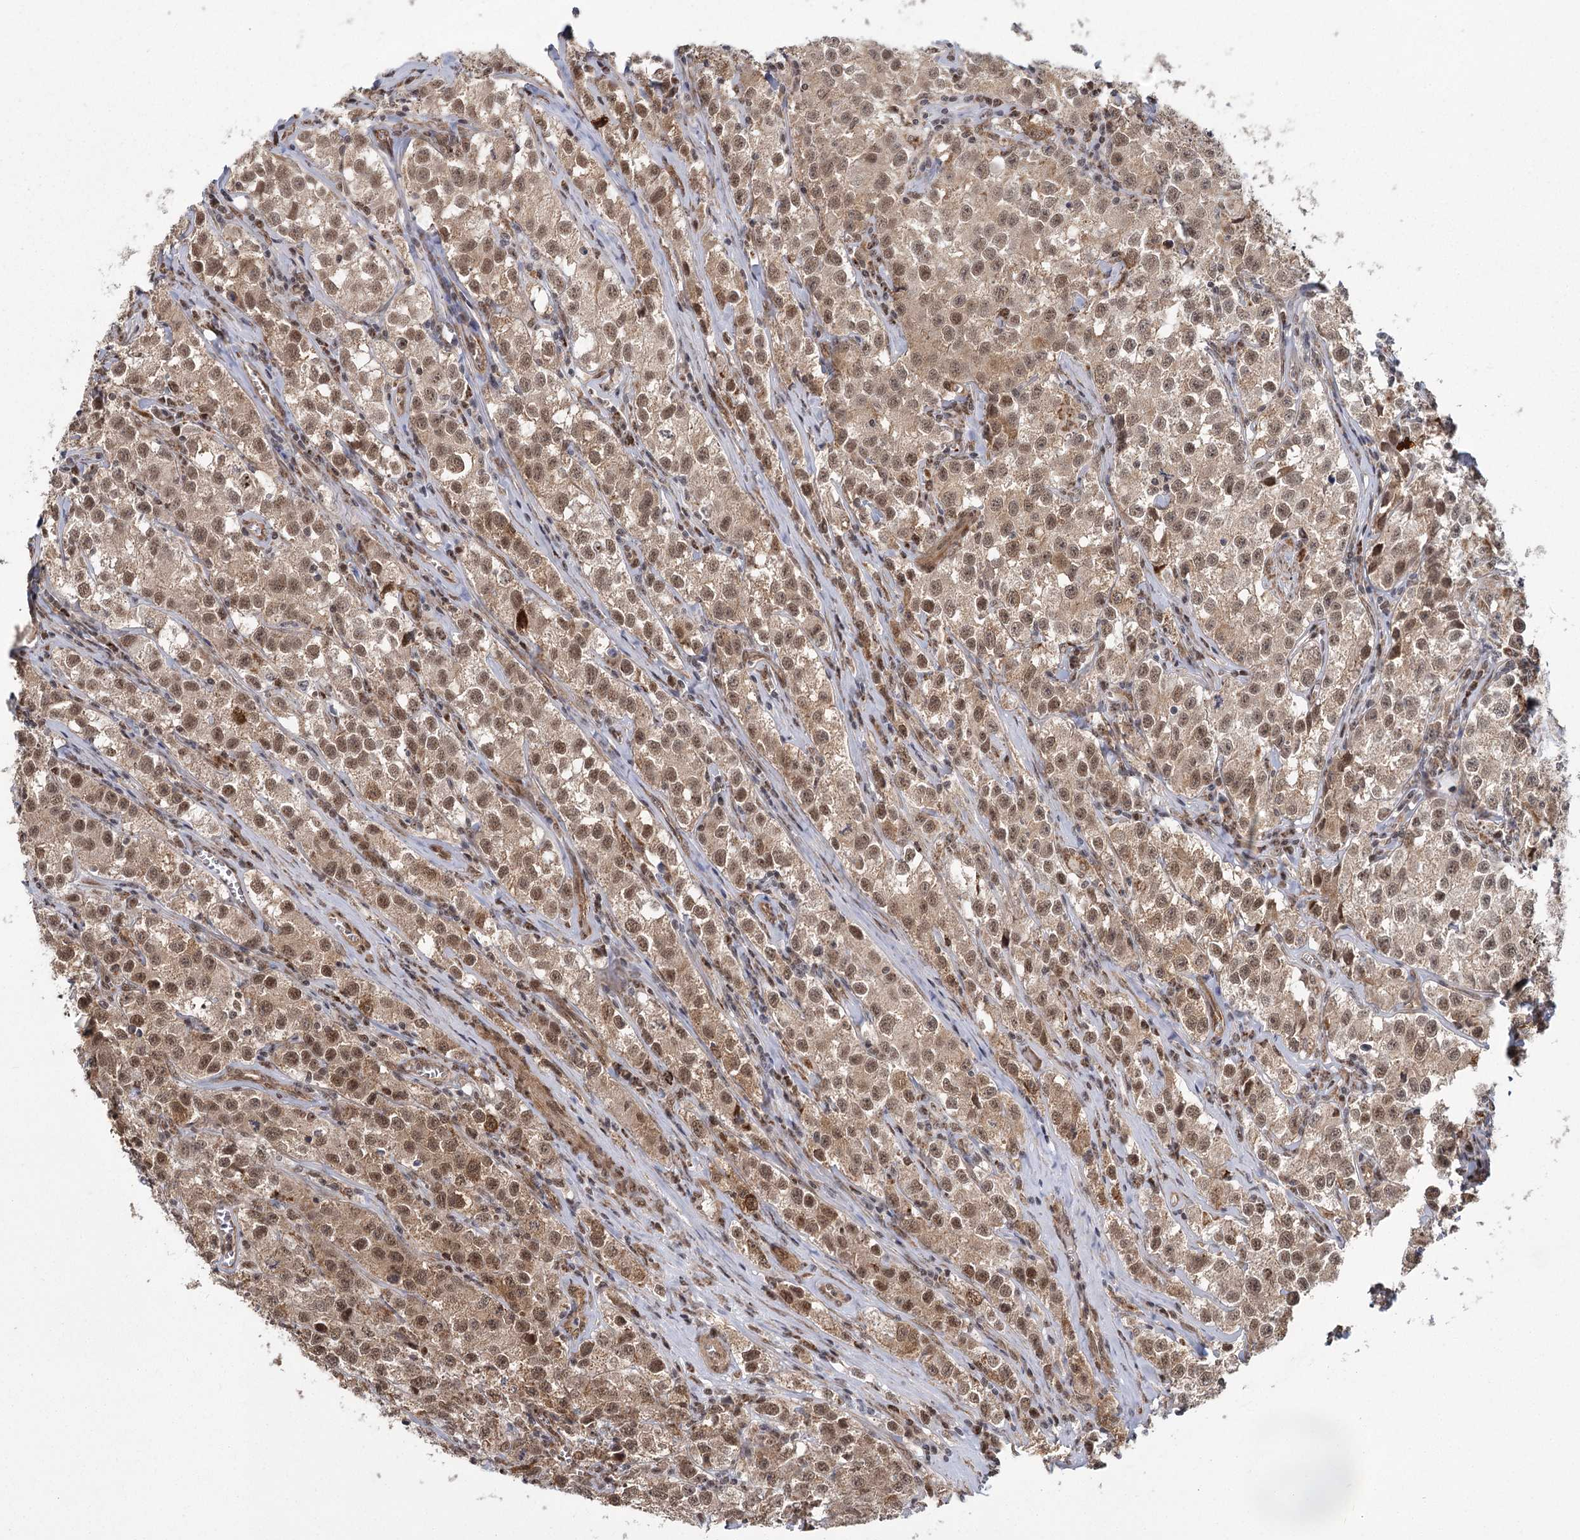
{"staining": {"intensity": "moderate", "quantity": ">75%", "location": "cytoplasmic/membranous,nuclear"}, "tissue": "testis cancer", "cell_type": "Tumor cells", "image_type": "cancer", "snomed": [{"axis": "morphology", "description": "Seminoma, NOS"}, {"axis": "morphology", "description": "Carcinoma, Embryonal, NOS"}, {"axis": "topography", "description": "Testis"}], "caption": "Tumor cells show medium levels of moderate cytoplasmic/membranous and nuclear expression in approximately >75% of cells in human testis seminoma.", "gene": "ZCCHC24", "patient": {"sex": "male", "age": 43}}